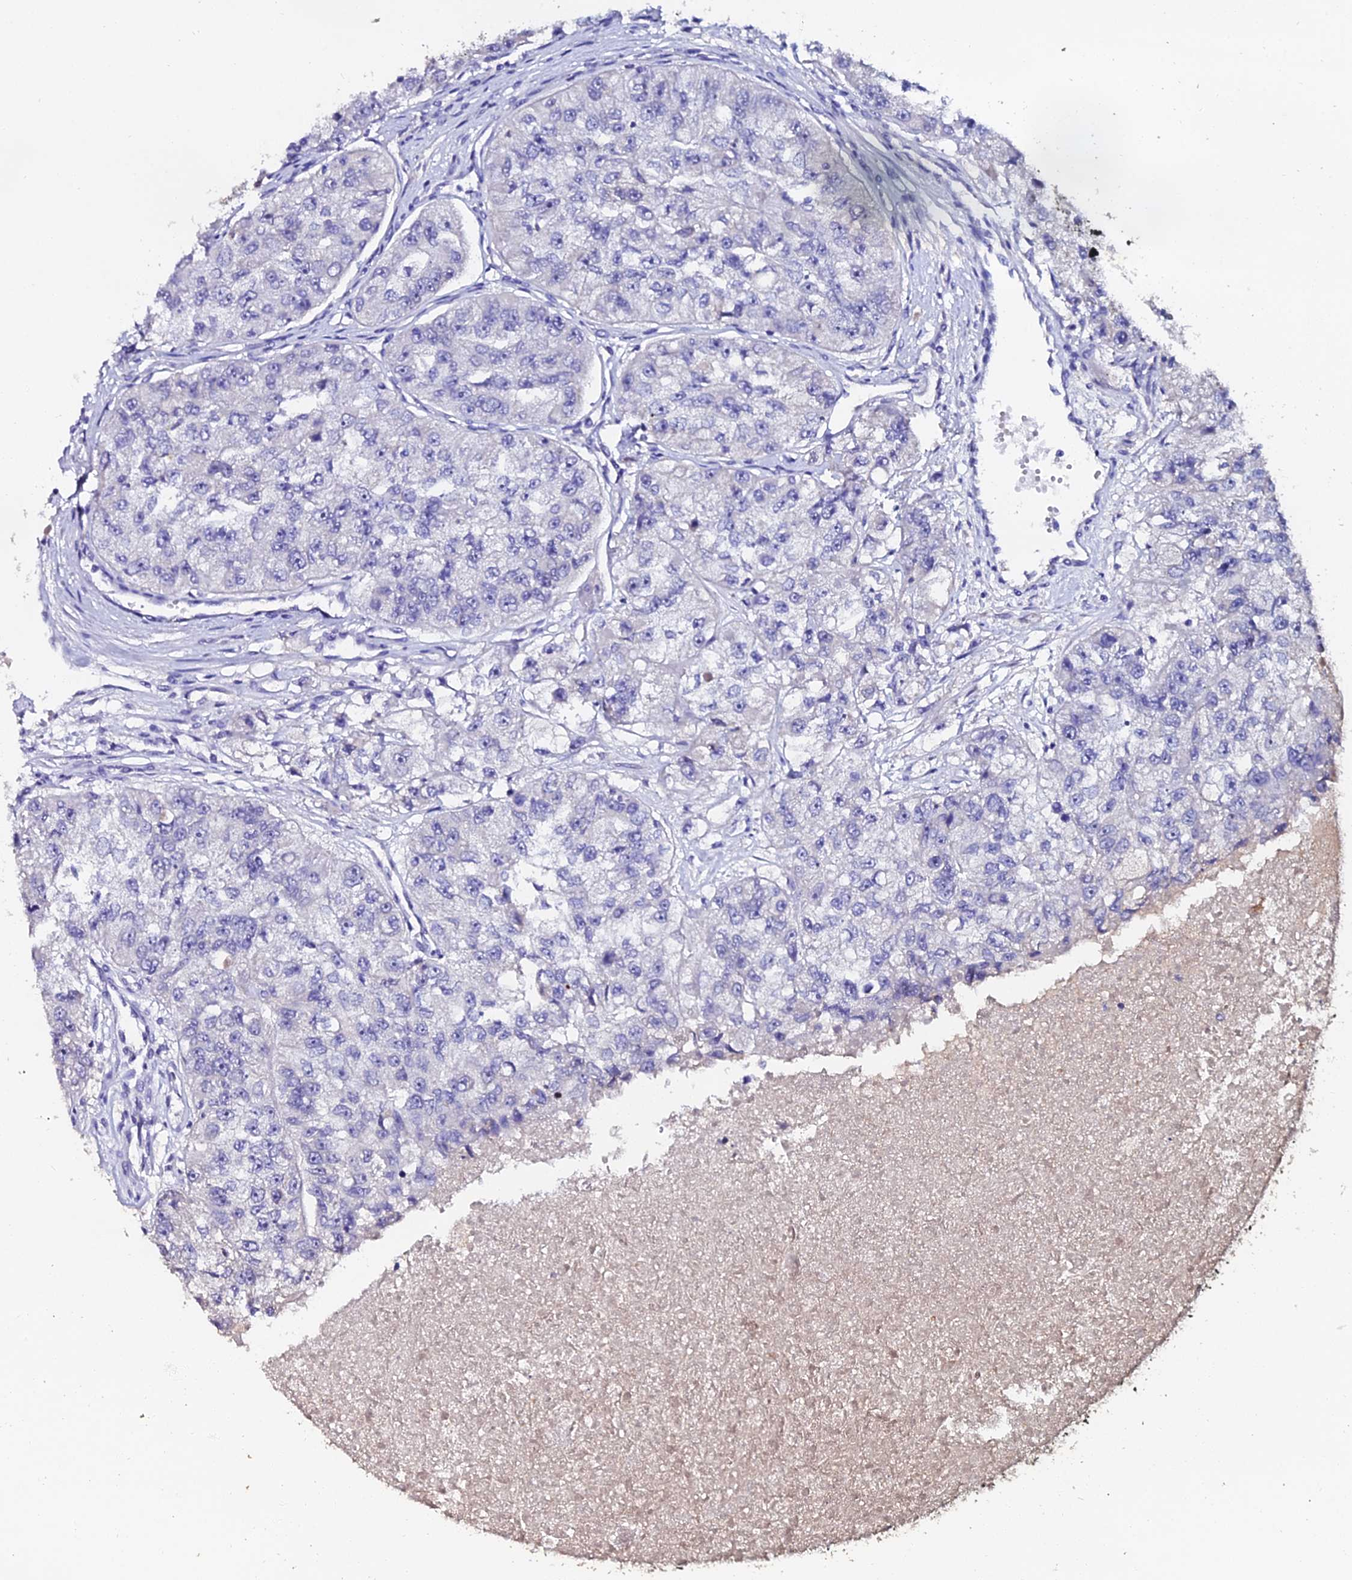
{"staining": {"intensity": "negative", "quantity": "none", "location": "none"}, "tissue": "renal cancer", "cell_type": "Tumor cells", "image_type": "cancer", "snomed": [{"axis": "morphology", "description": "Adenocarcinoma, NOS"}, {"axis": "topography", "description": "Kidney"}], "caption": "Tumor cells are negative for brown protein staining in adenocarcinoma (renal).", "gene": "ESRRG", "patient": {"sex": "male", "age": 63}}